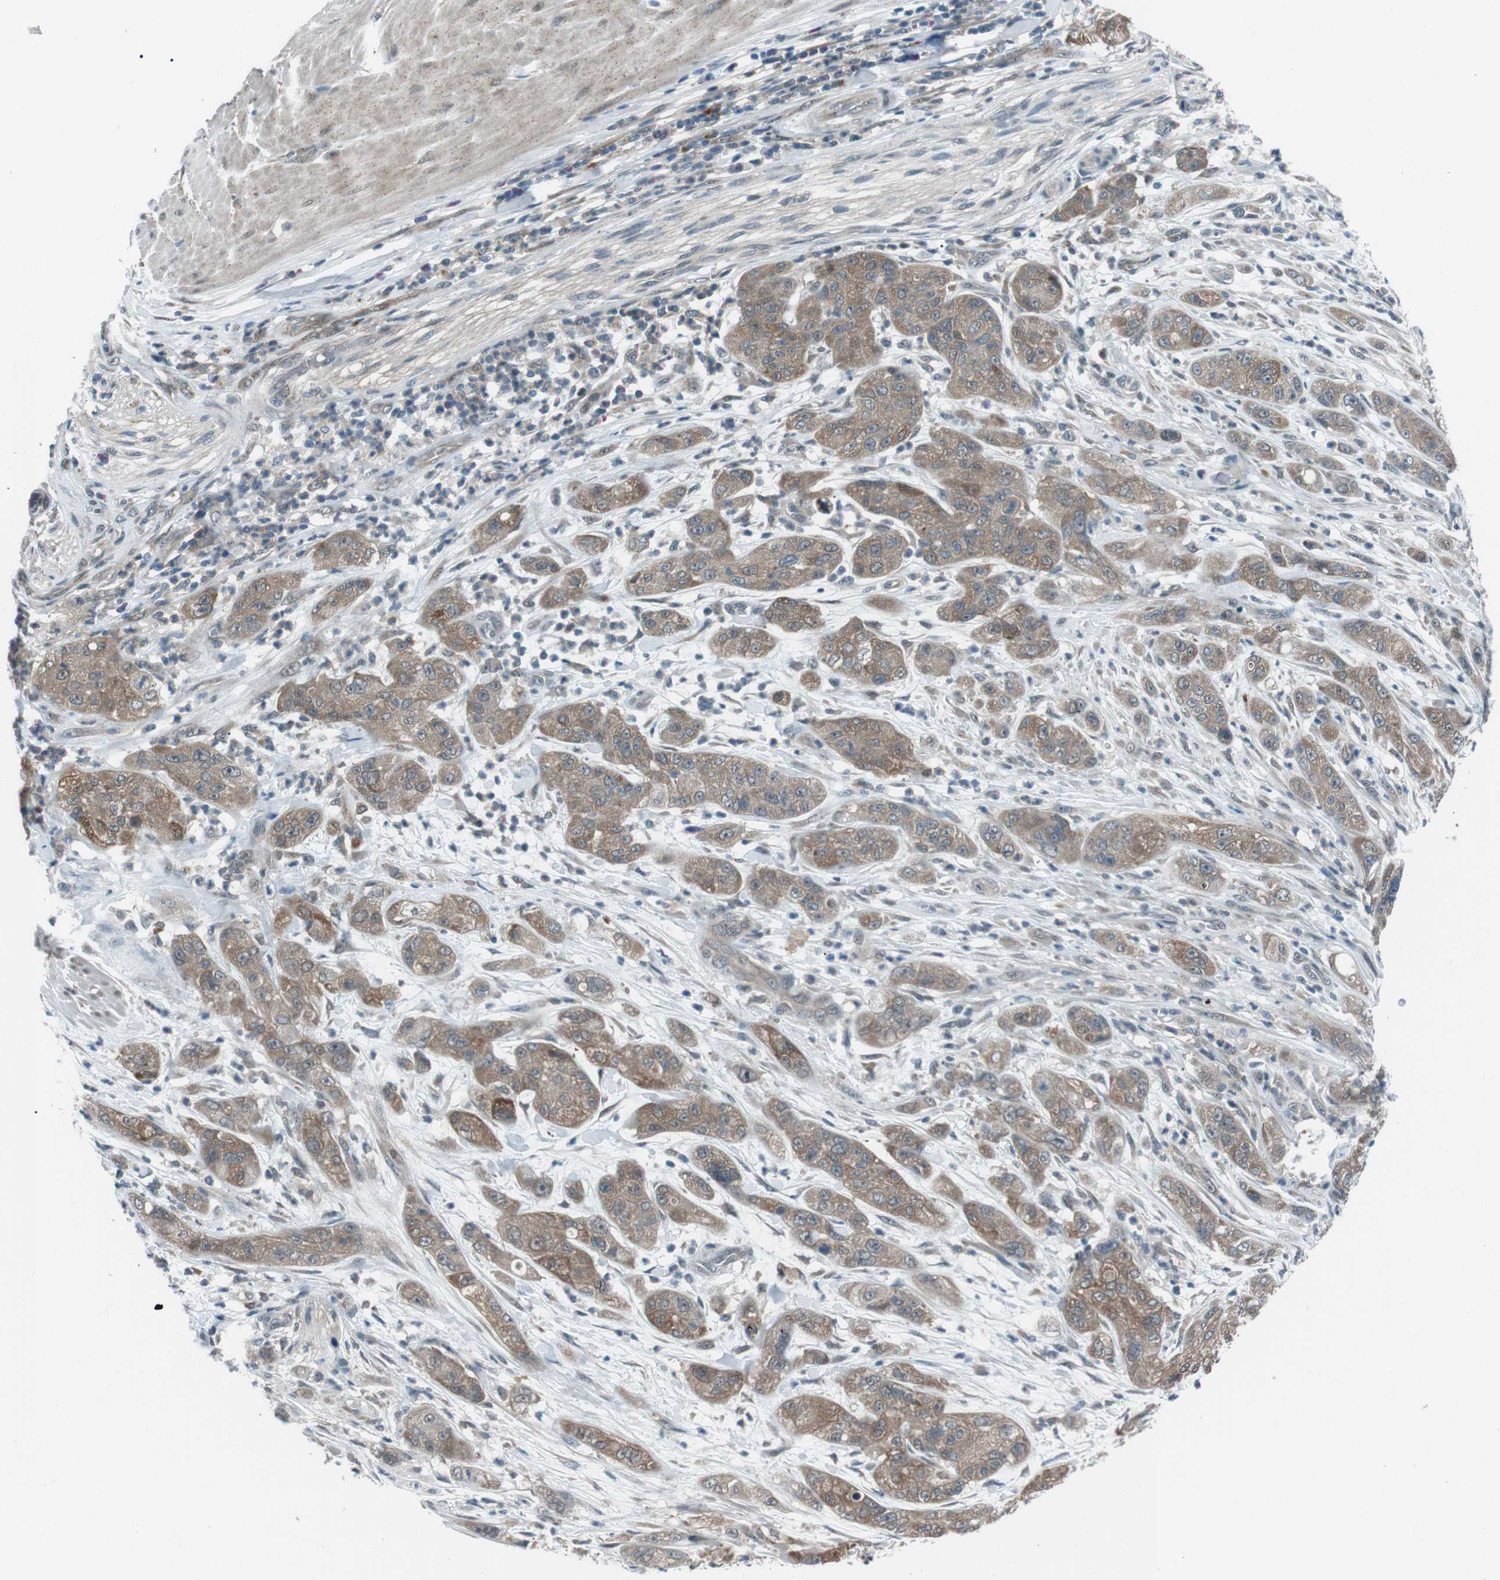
{"staining": {"intensity": "moderate", "quantity": "25%-75%", "location": "cytoplasmic/membranous"}, "tissue": "pancreatic cancer", "cell_type": "Tumor cells", "image_type": "cancer", "snomed": [{"axis": "morphology", "description": "Adenocarcinoma, NOS"}, {"axis": "topography", "description": "Pancreas"}], "caption": "Pancreatic cancer (adenocarcinoma) was stained to show a protein in brown. There is medium levels of moderate cytoplasmic/membranous positivity in approximately 25%-75% of tumor cells.", "gene": "LRIG2", "patient": {"sex": "female", "age": 78}}